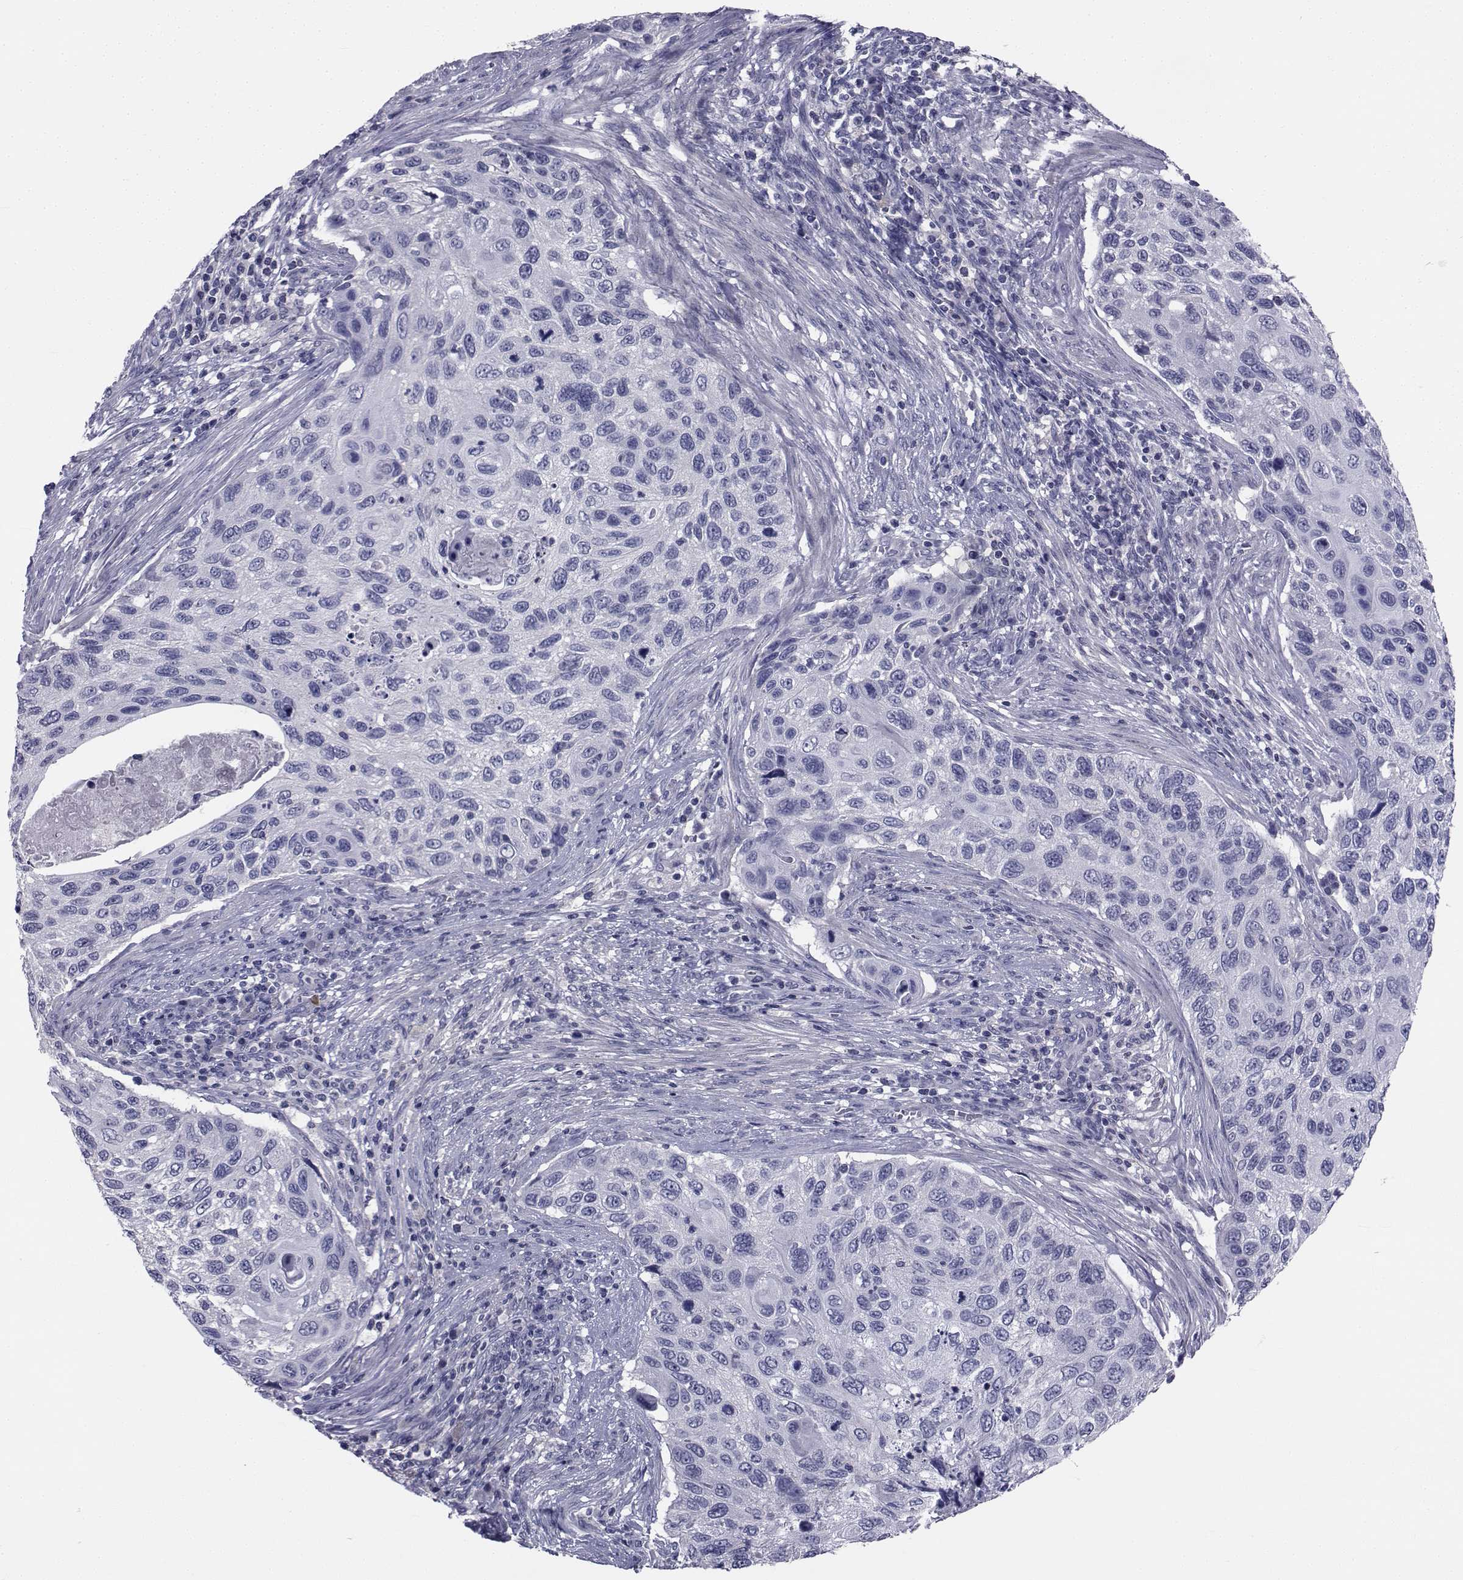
{"staining": {"intensity": "negative", "quantity": "none", "location": "none"}, "tissue": "cervical cancer", "cell_type": "Tumor cells", "image_type": "cancer", "snomed": [{"axis": "morphology", "description": "Squamous cell carcinoma, NOS"}, {"axis": "topography", "description": "Cervix"}], "caption": "Immunohistochemistry (IHC) histopathology image of human cervical cancer (squamous cell carcinoma) stained for a protein (brown), which shows no staining in tumor cells.", "gene": "CHRNA1", "patient": {"sex": "female", "age": 70}}